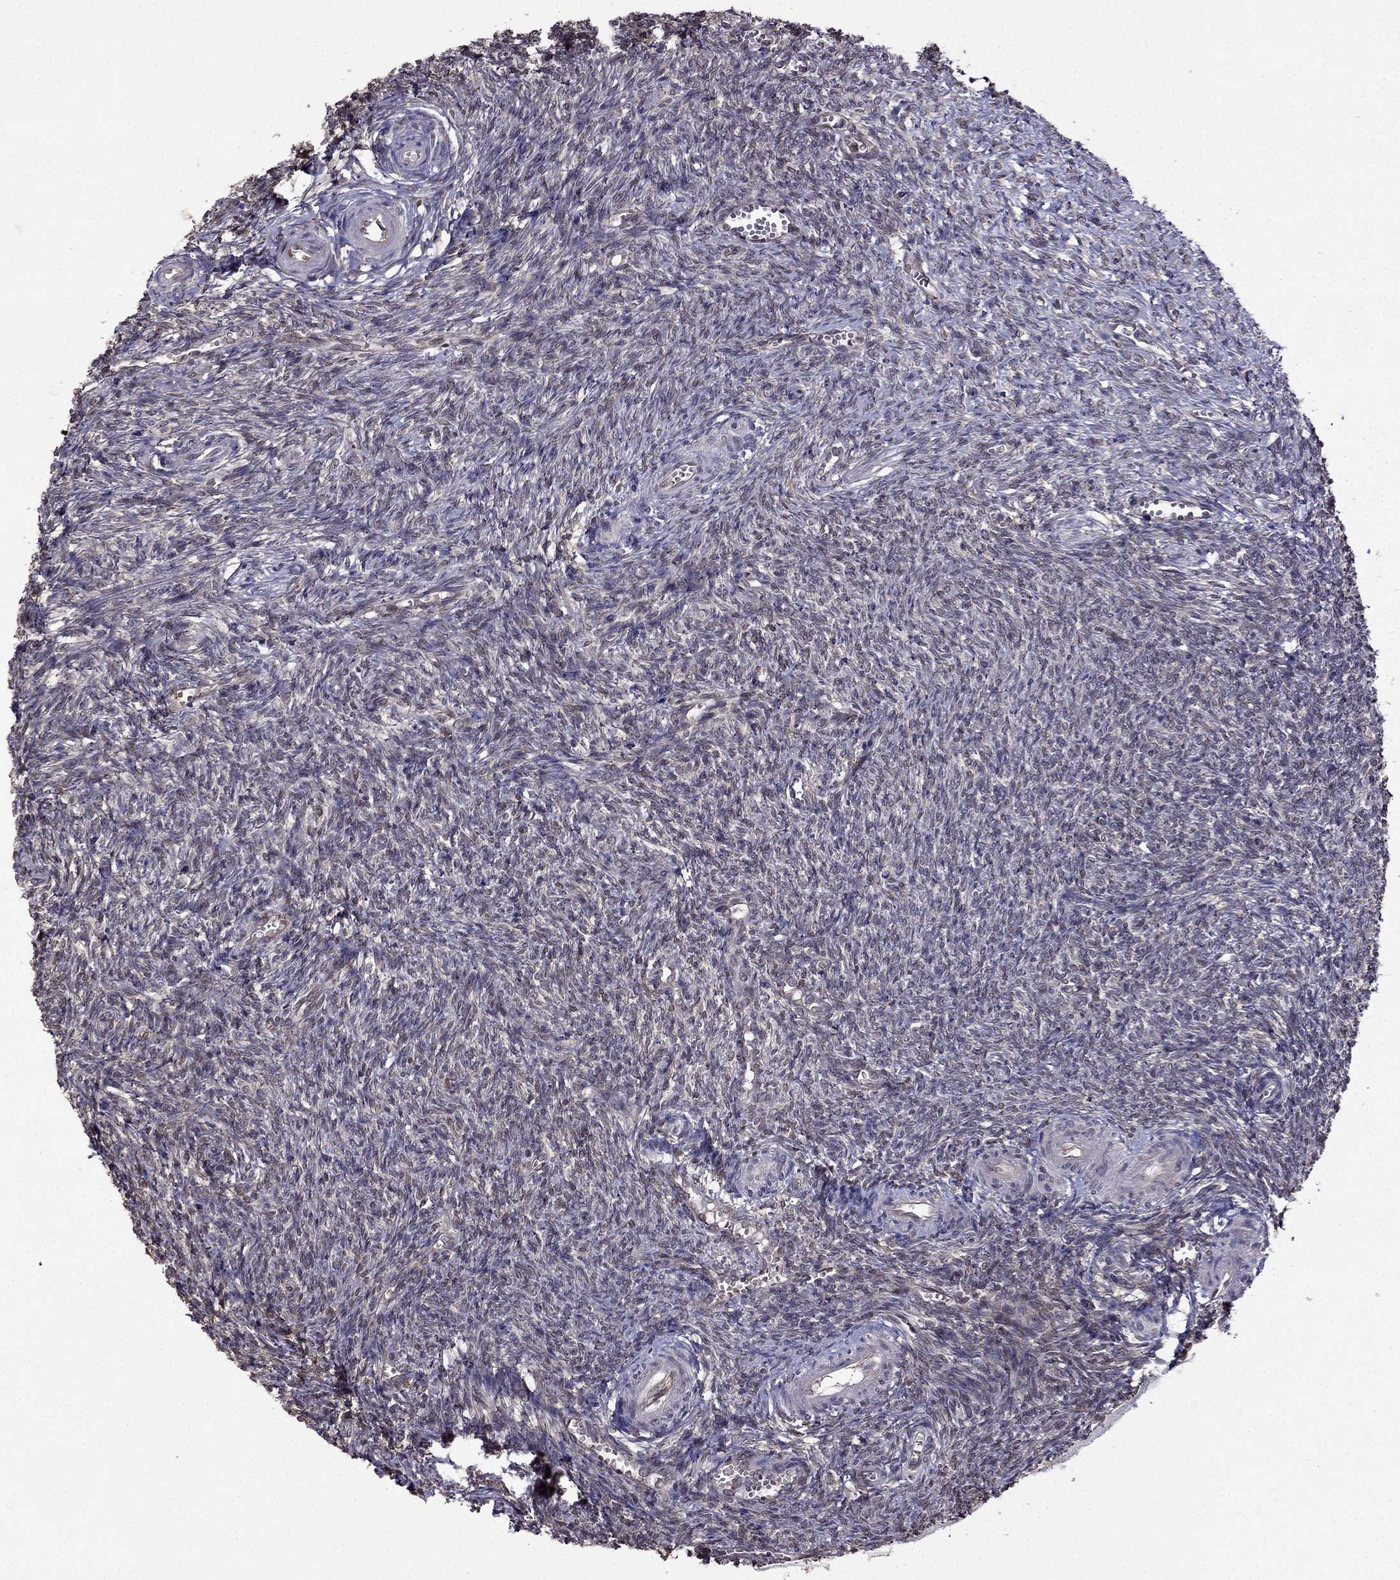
{"staining": {"intensity": "moderate", "quantity": ">75%", "location": "cytoplasmic/membranous"}, "tissue": "ovary", "cell_type": "Follicle cells", "image_type": "normal", "snomed": [{"axis": "morphology", "description": "Normal tissue, NOS"}, {"axis": "topography", "description": "Ovary"}], "caption": "This histopathology image exhibits immunohistochemistry staining of benign ovary, with medium moderate cytoplasmic/membranous expression in approximately >75% of follicle cells.", "gene": "IKBIP", "patient": {"sex": "female", "age": 43}}